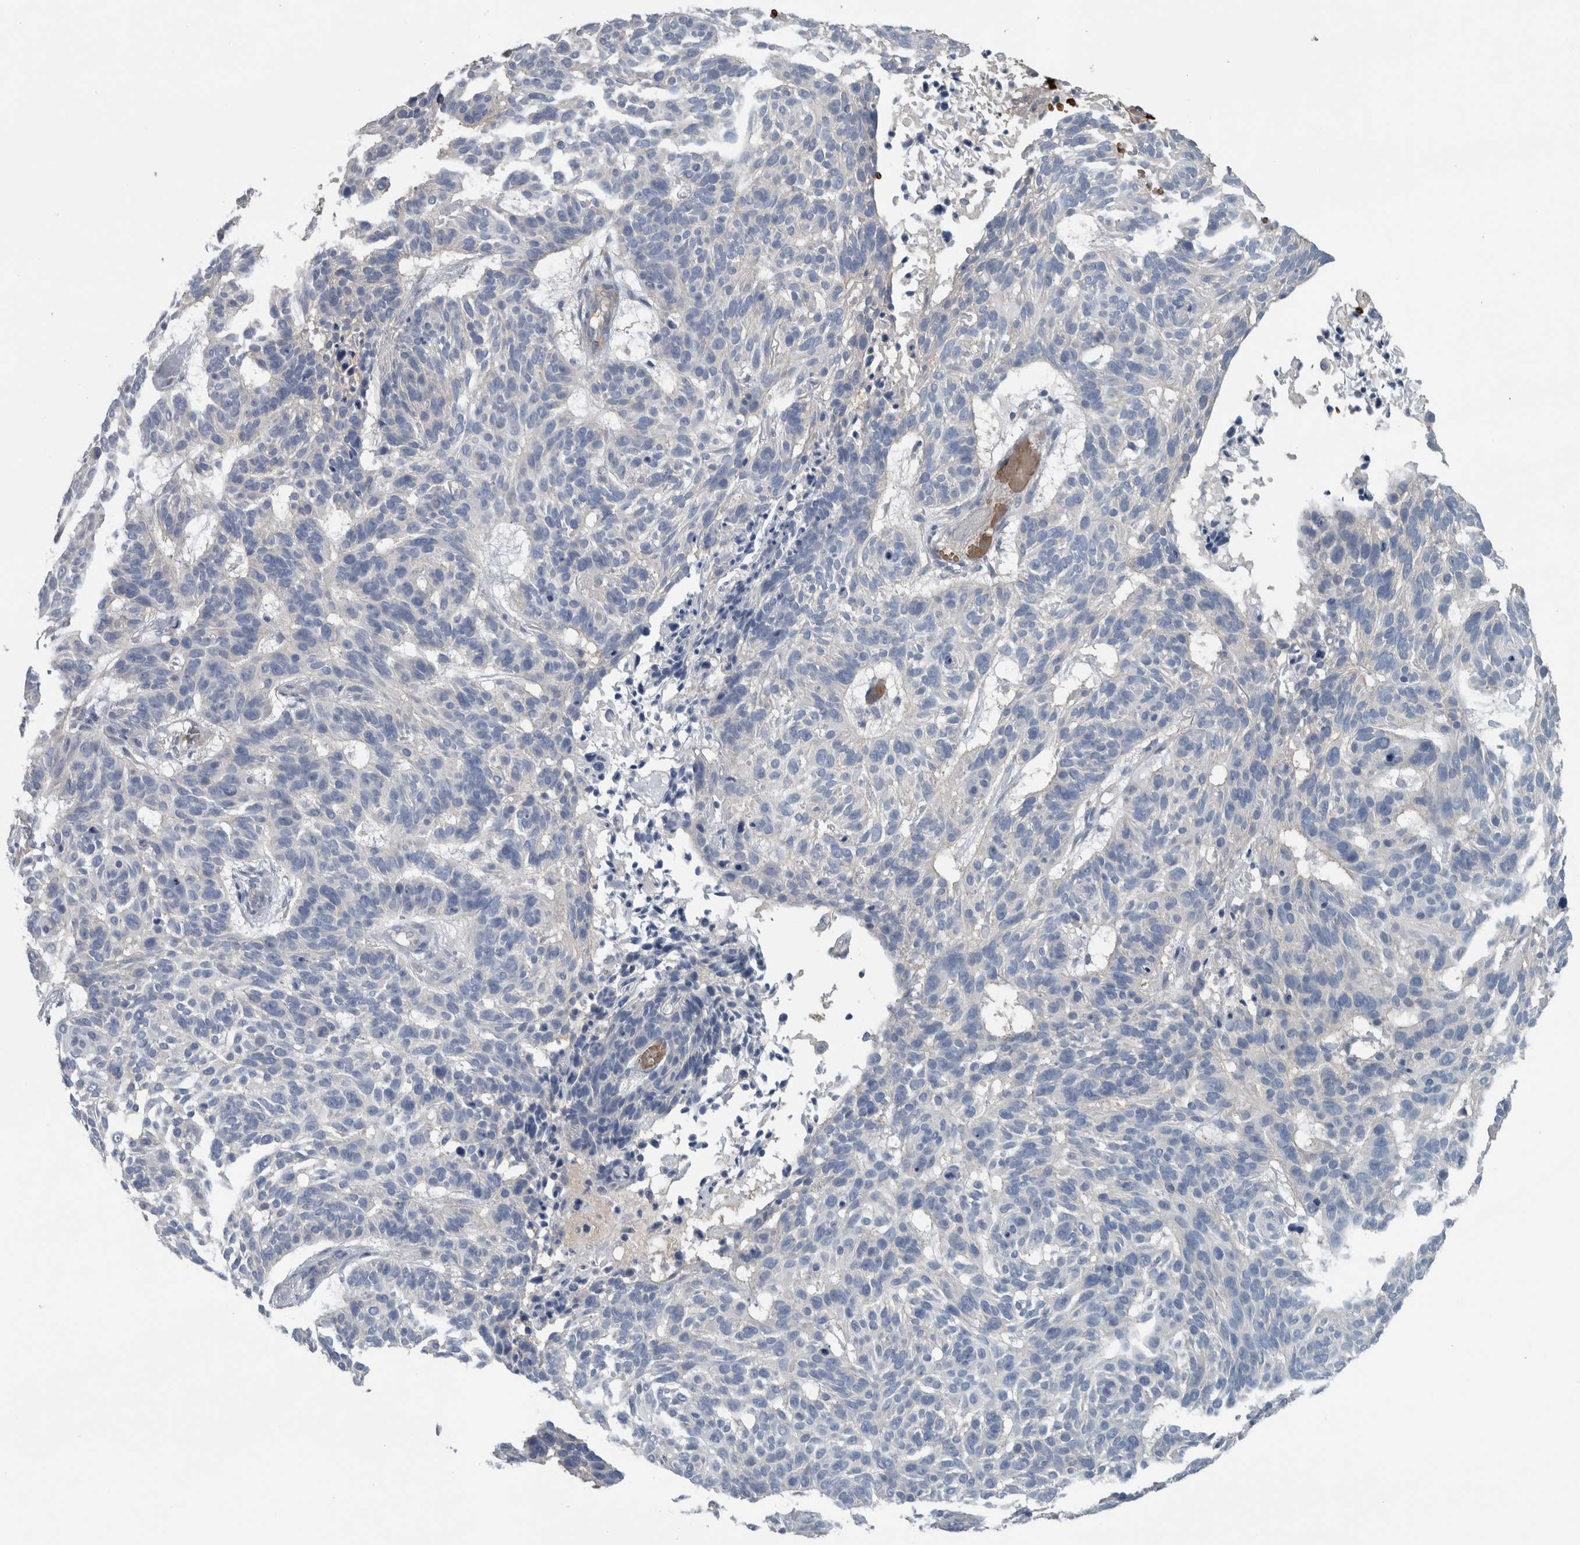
{"staining": {"intensity": "negative", "quantity": "none", "location": "none"}, "tissue": "skin cancer", "cell_type": "Tumor cells", "image_type": "cancer", "snomed": [{"axis": "morphology", "description": "Basal cell carcinoma"}, {"axis": "topography", "description": "Skin"}], "caption": "This image is of skin basal cell carcinoma stained with immunohistochemistry to label a protein in brown with the nuclei are counter-stained blue. There is no staining in tumor cells. (DAB (3,3'-diaminobenzidine) immunohistochemistry (IHC) visualized using brightfield microscopy, high magnification).", "gene": "SH3GL2", "patient": {"sex": "male", "age": 85}}